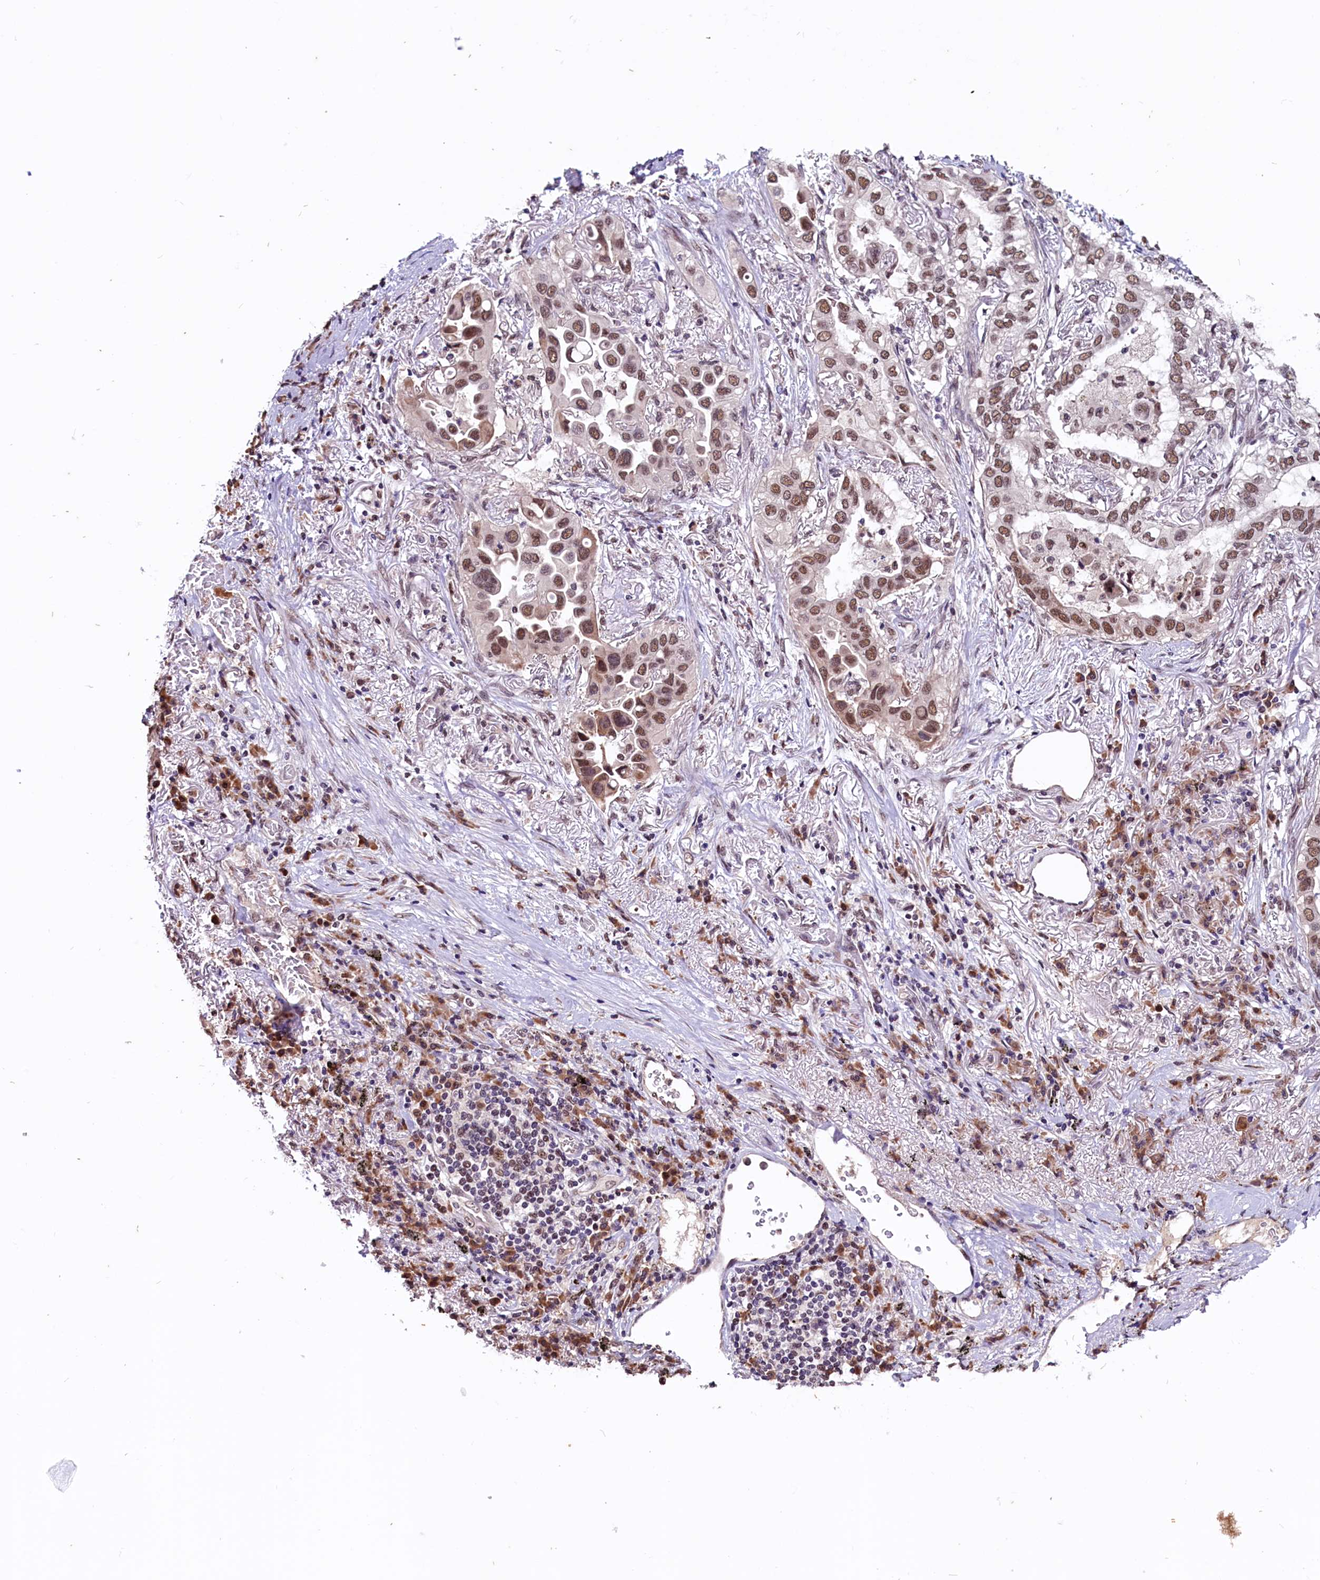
{"staining": {"intensity": "moderate", "quantity": ">75%", "location": "nuclear"}, "tissue": "lung cancer", "cell_type": "Tumor cells", "image_type": "cancer", "snomed": [{"axis": "morphology", "description": "Adenocarcinoma, NOS"}, {"axis": "topography", "description": "Lung"}], "caption": "Protein expression analysis of human adenocarcinoma (lung) reveals moderate nuclear staining in about >75% of tumor cells.", "gene": "RNMT", "patient": {"sex": "female", "age": 76}}